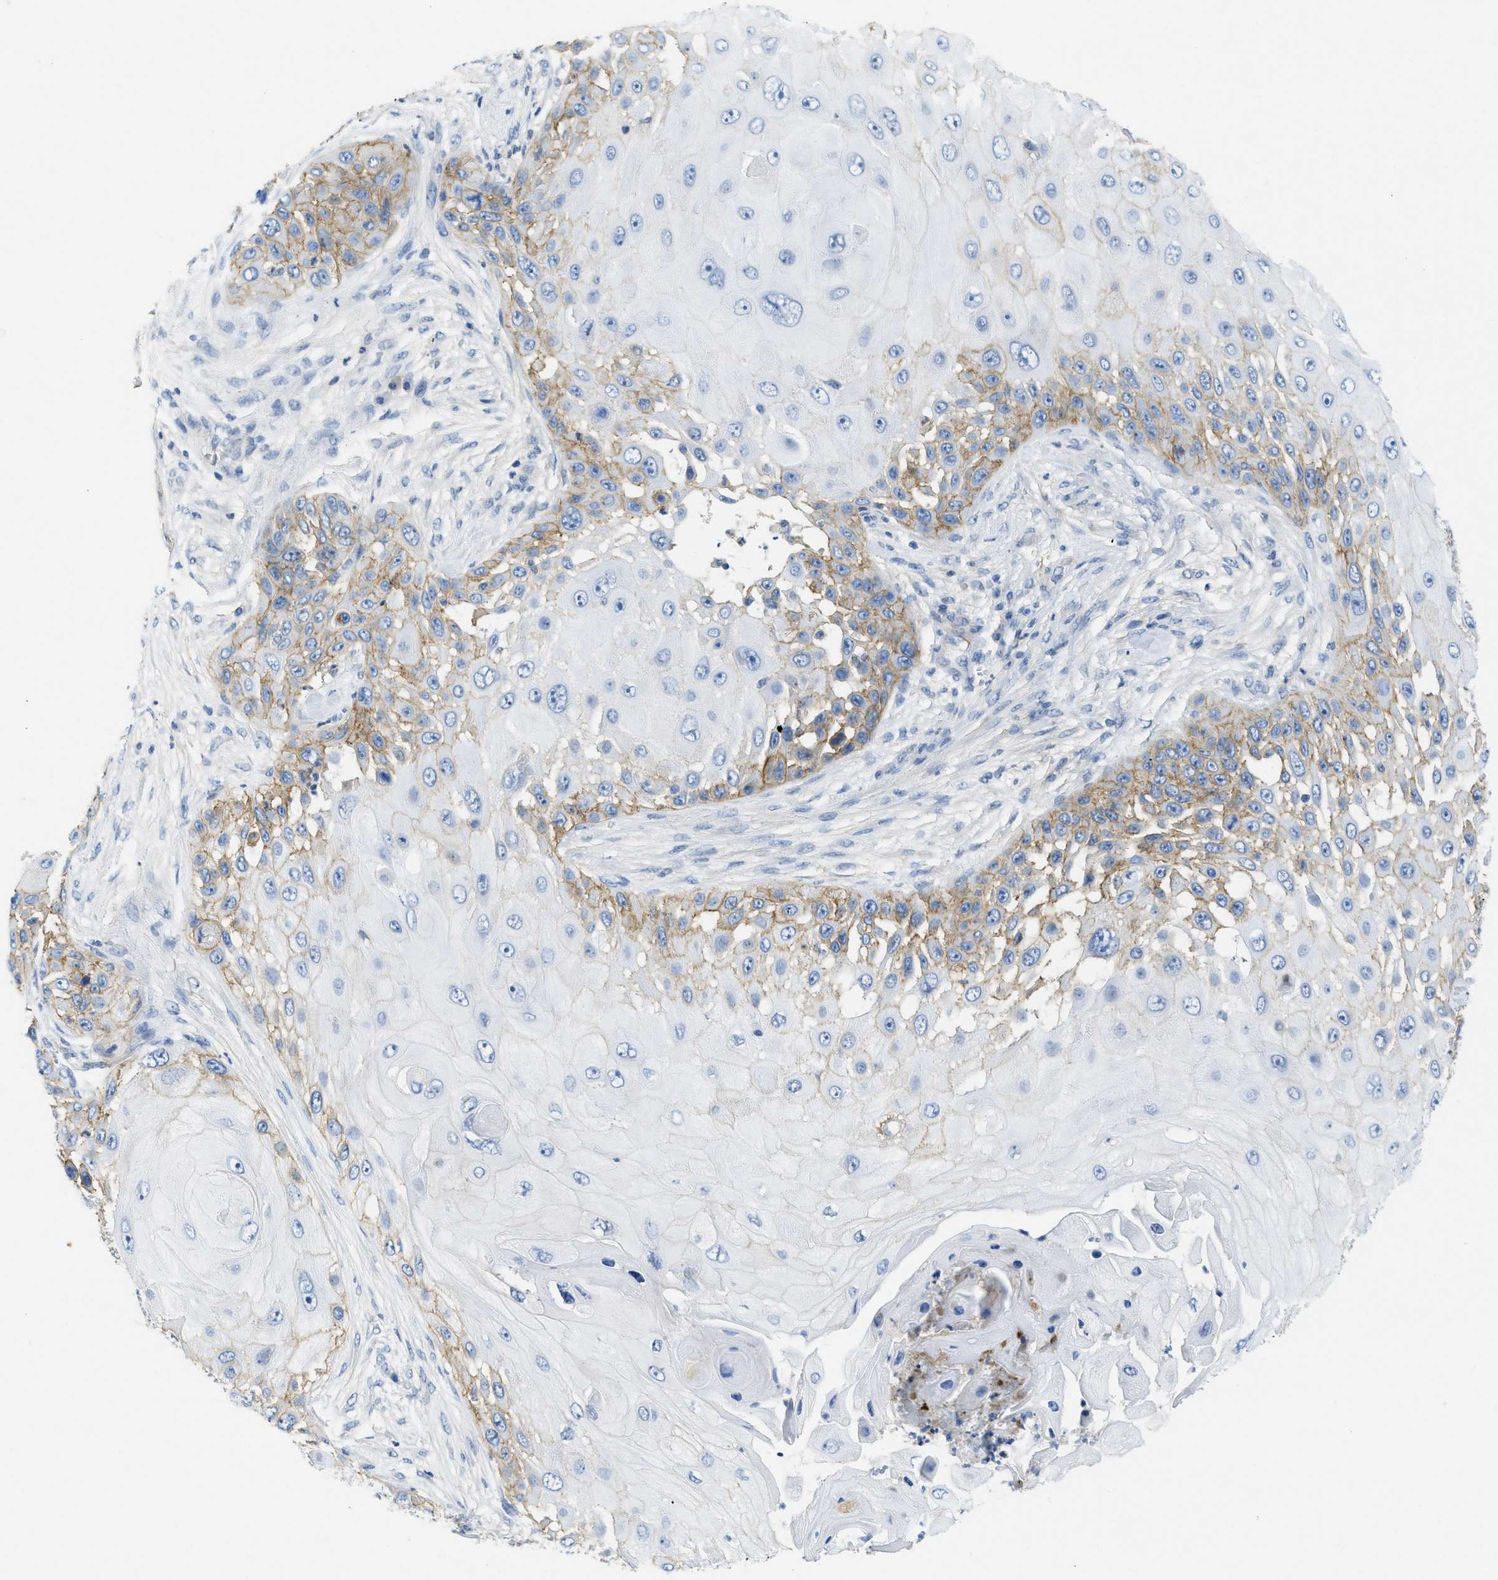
{"staining": {"intensity": "moderate", "quantity": "<25%", "location": "cytoplasmic/membranous"}, "tissue": "skin cancer", "cell_type": "Tumor cells", "image_type": "cancer", "snomed": [{"axis": "morphology", "description": "Squamous cell carcinoma, NOS"}, {"axis": "topography", "description": "Skin"}], "caption": "An image of skin cancer (squamous cell carcinoma) stained for a protein demonstrates moderate cytoplasmic/membranous brown staining in tumor cells.", "gene": "CNNM4", "patient": {"sex": "female", "age": 44}}